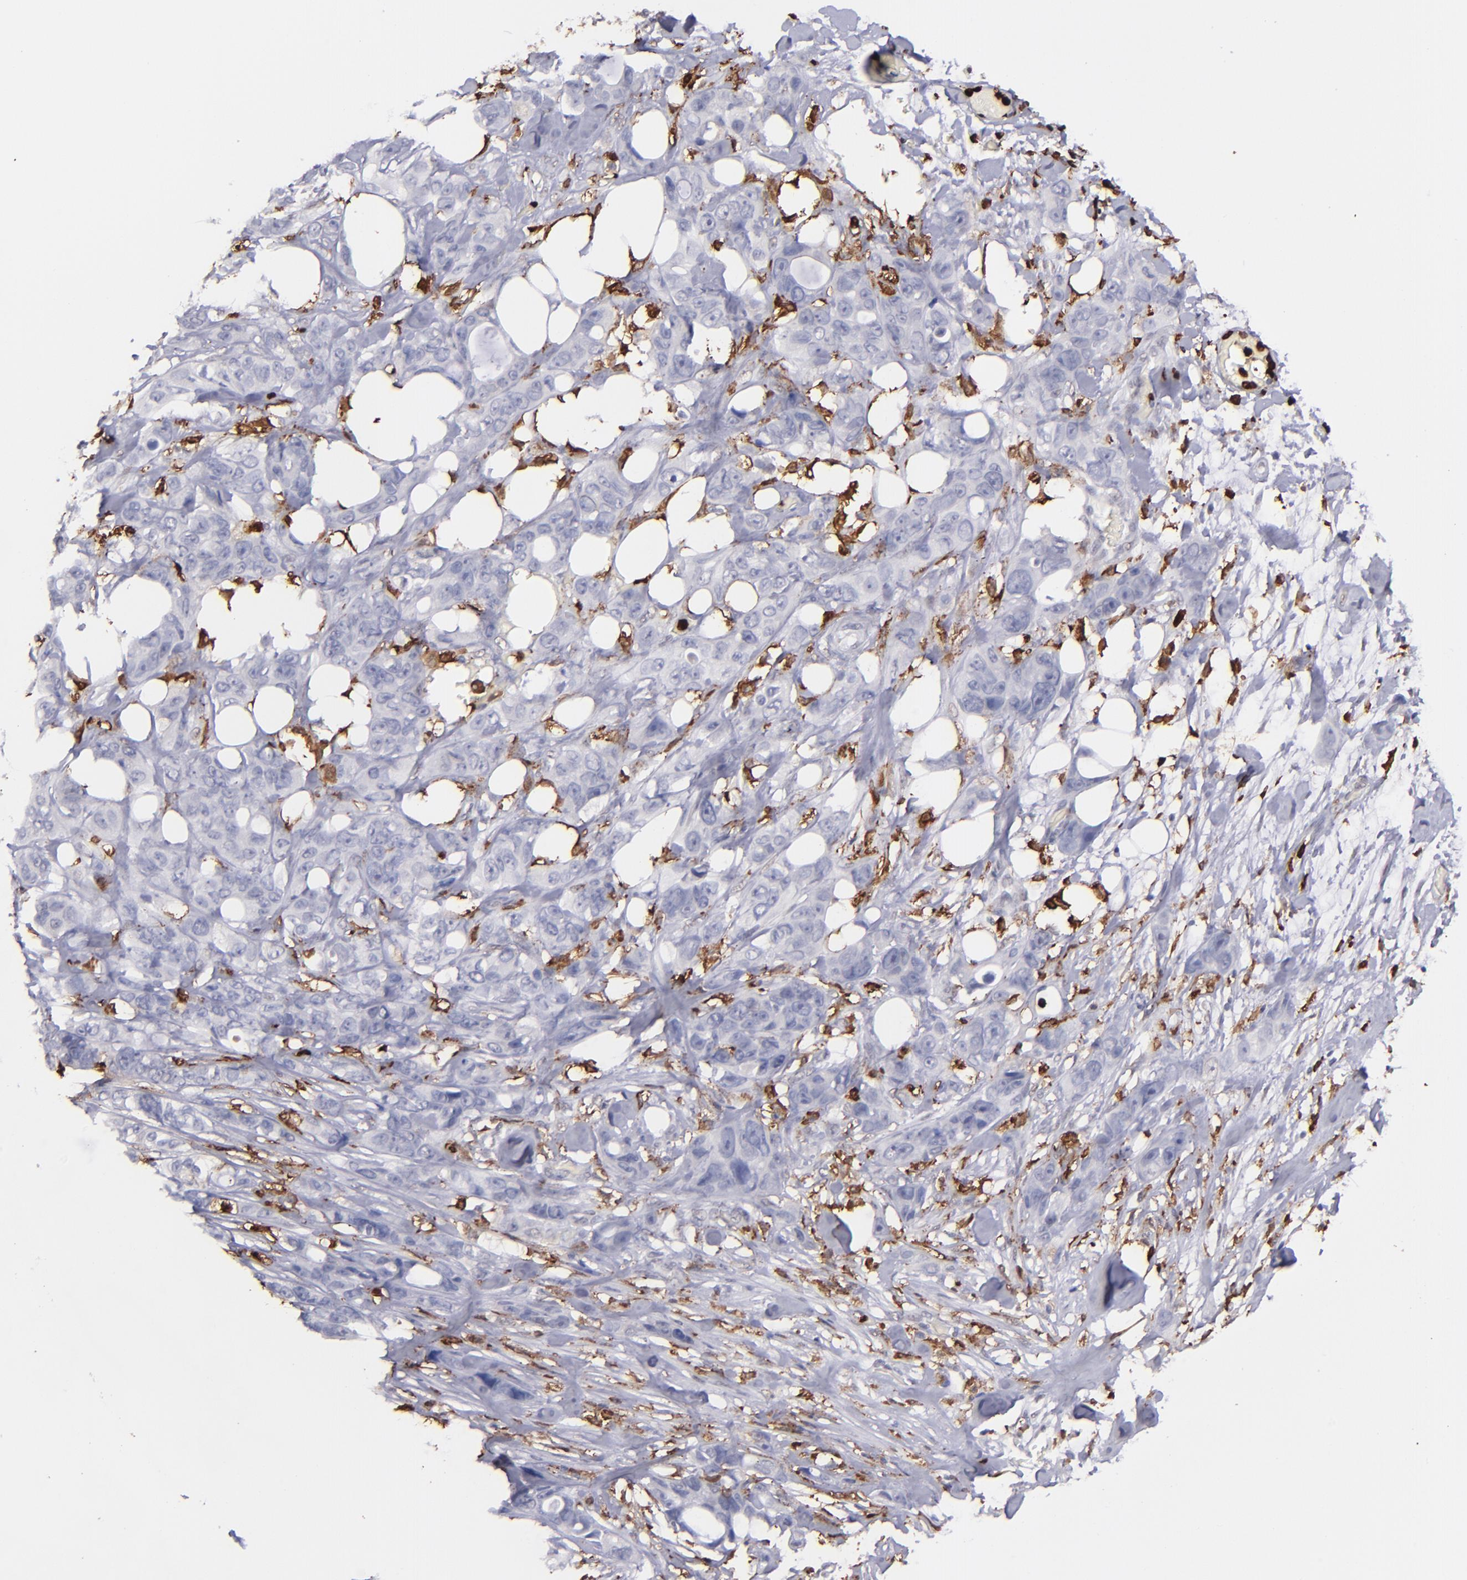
{"staining": {"intensity": "negative", "quantity": "none", "location": "none"}, "tissue": "stomach cancer", "cell_type": "Tumor cells", "image_type": "cancer", "snomed": [{"axis": "morphology", "description": "Adenocarcinoma, NOS"}, {"axis": "topography", "description": "Stomach, upper"}], "caption": "This is a micrograph of IHC staining of stomach adenocarcinoma, which shows no positivity in tumor cells.", "gene": "NCF2", "patient": {"sex": "male", "age": 47}}